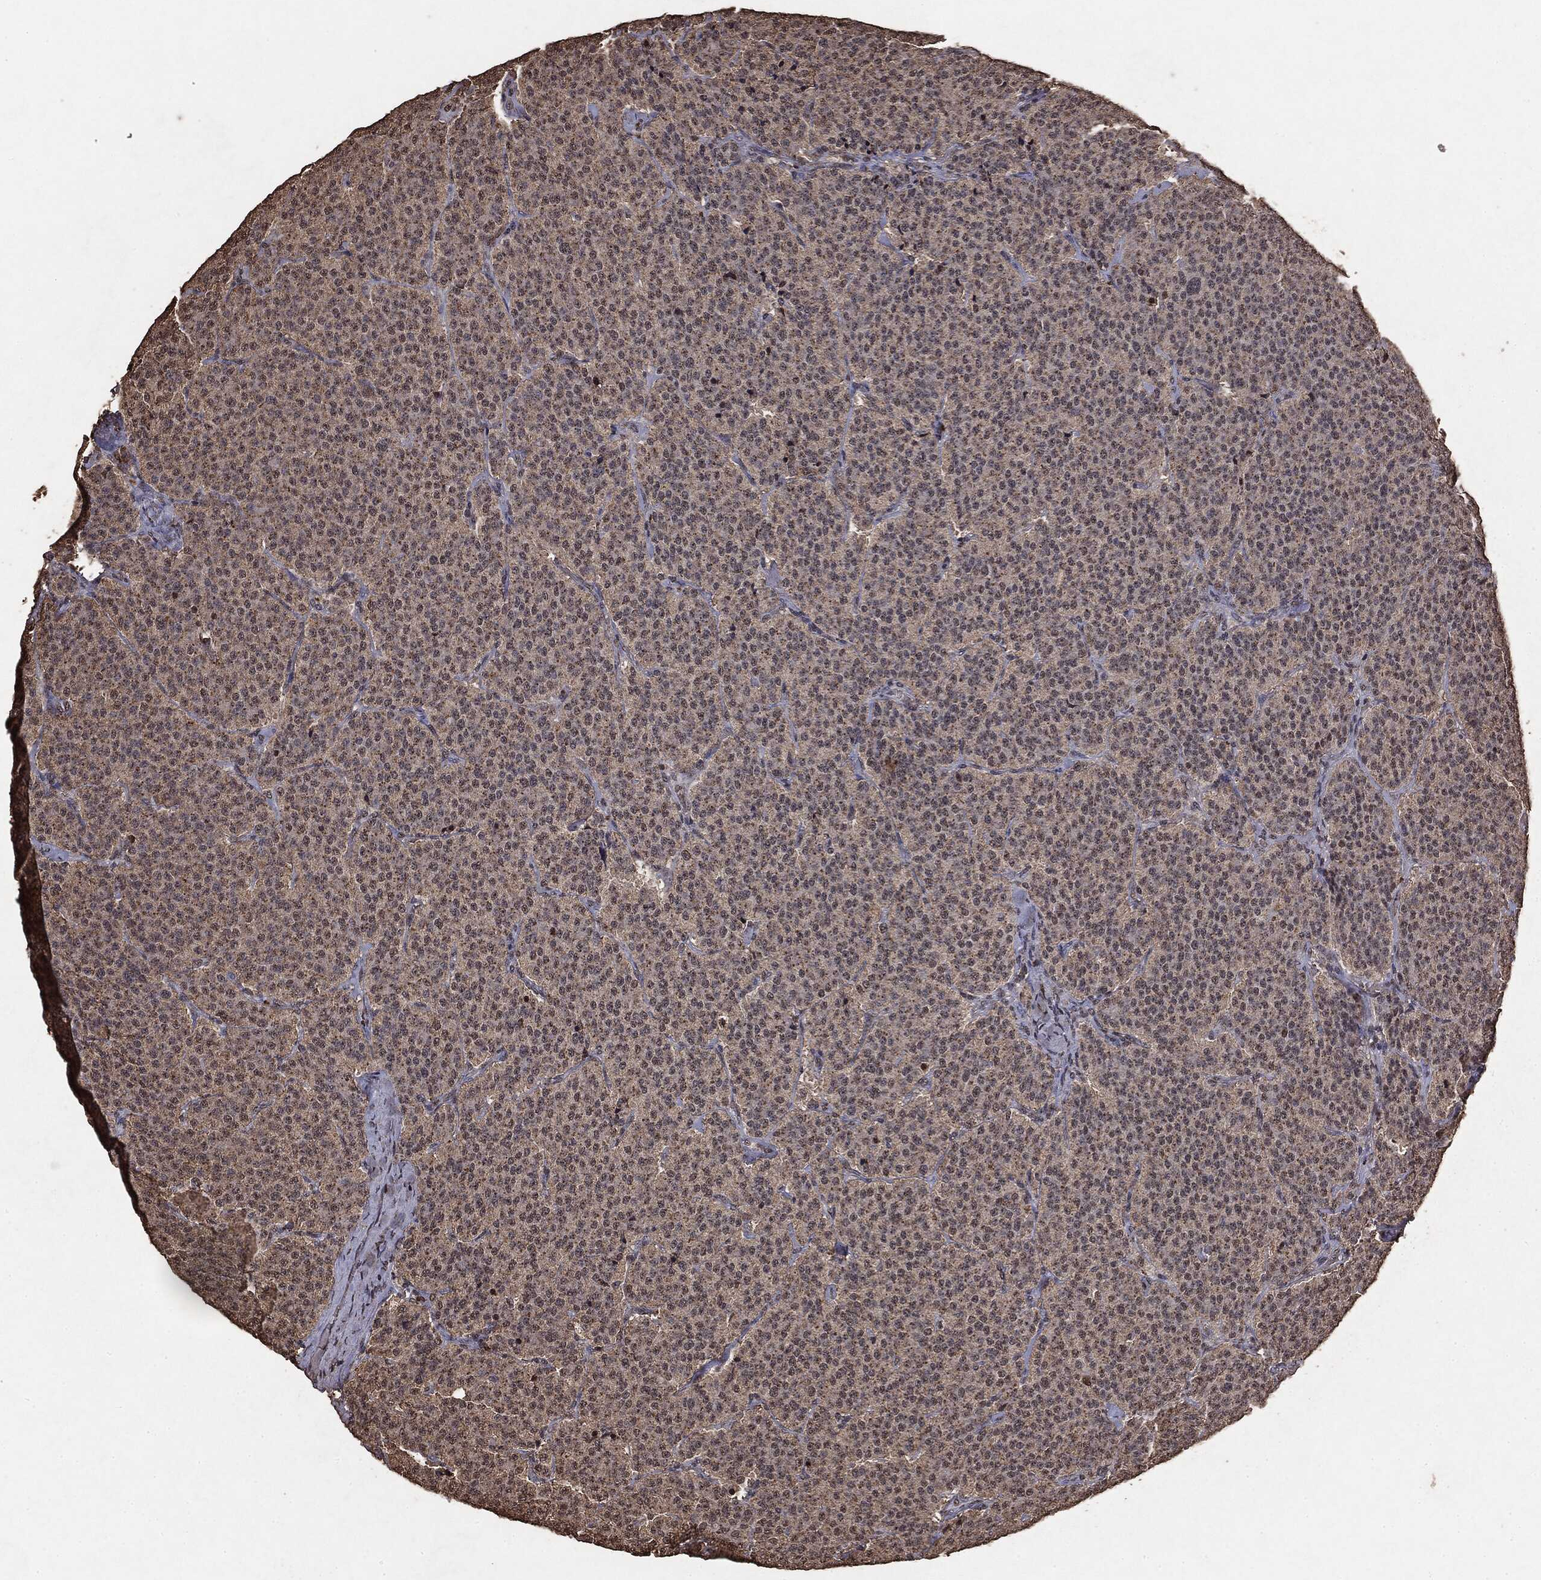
{"staining": {"intensity": "negative", "quantity": "none", "location": "none"}, "tissue": "carcinoid", "cell_type": "Tumor cells", "image_type": "cancer", "snomed": [{"axis": "morphology", "description": "Carcinoid, malignant, NOS"}, {"axis": "topography", "description": "Small intestine"}], "caption": "This is an immunohistochemistry histopathology image of human carcinoid. There is no staining in tumor cells.", "gene": "RAD18", "patient": {"sex": "female", "age": 58}}